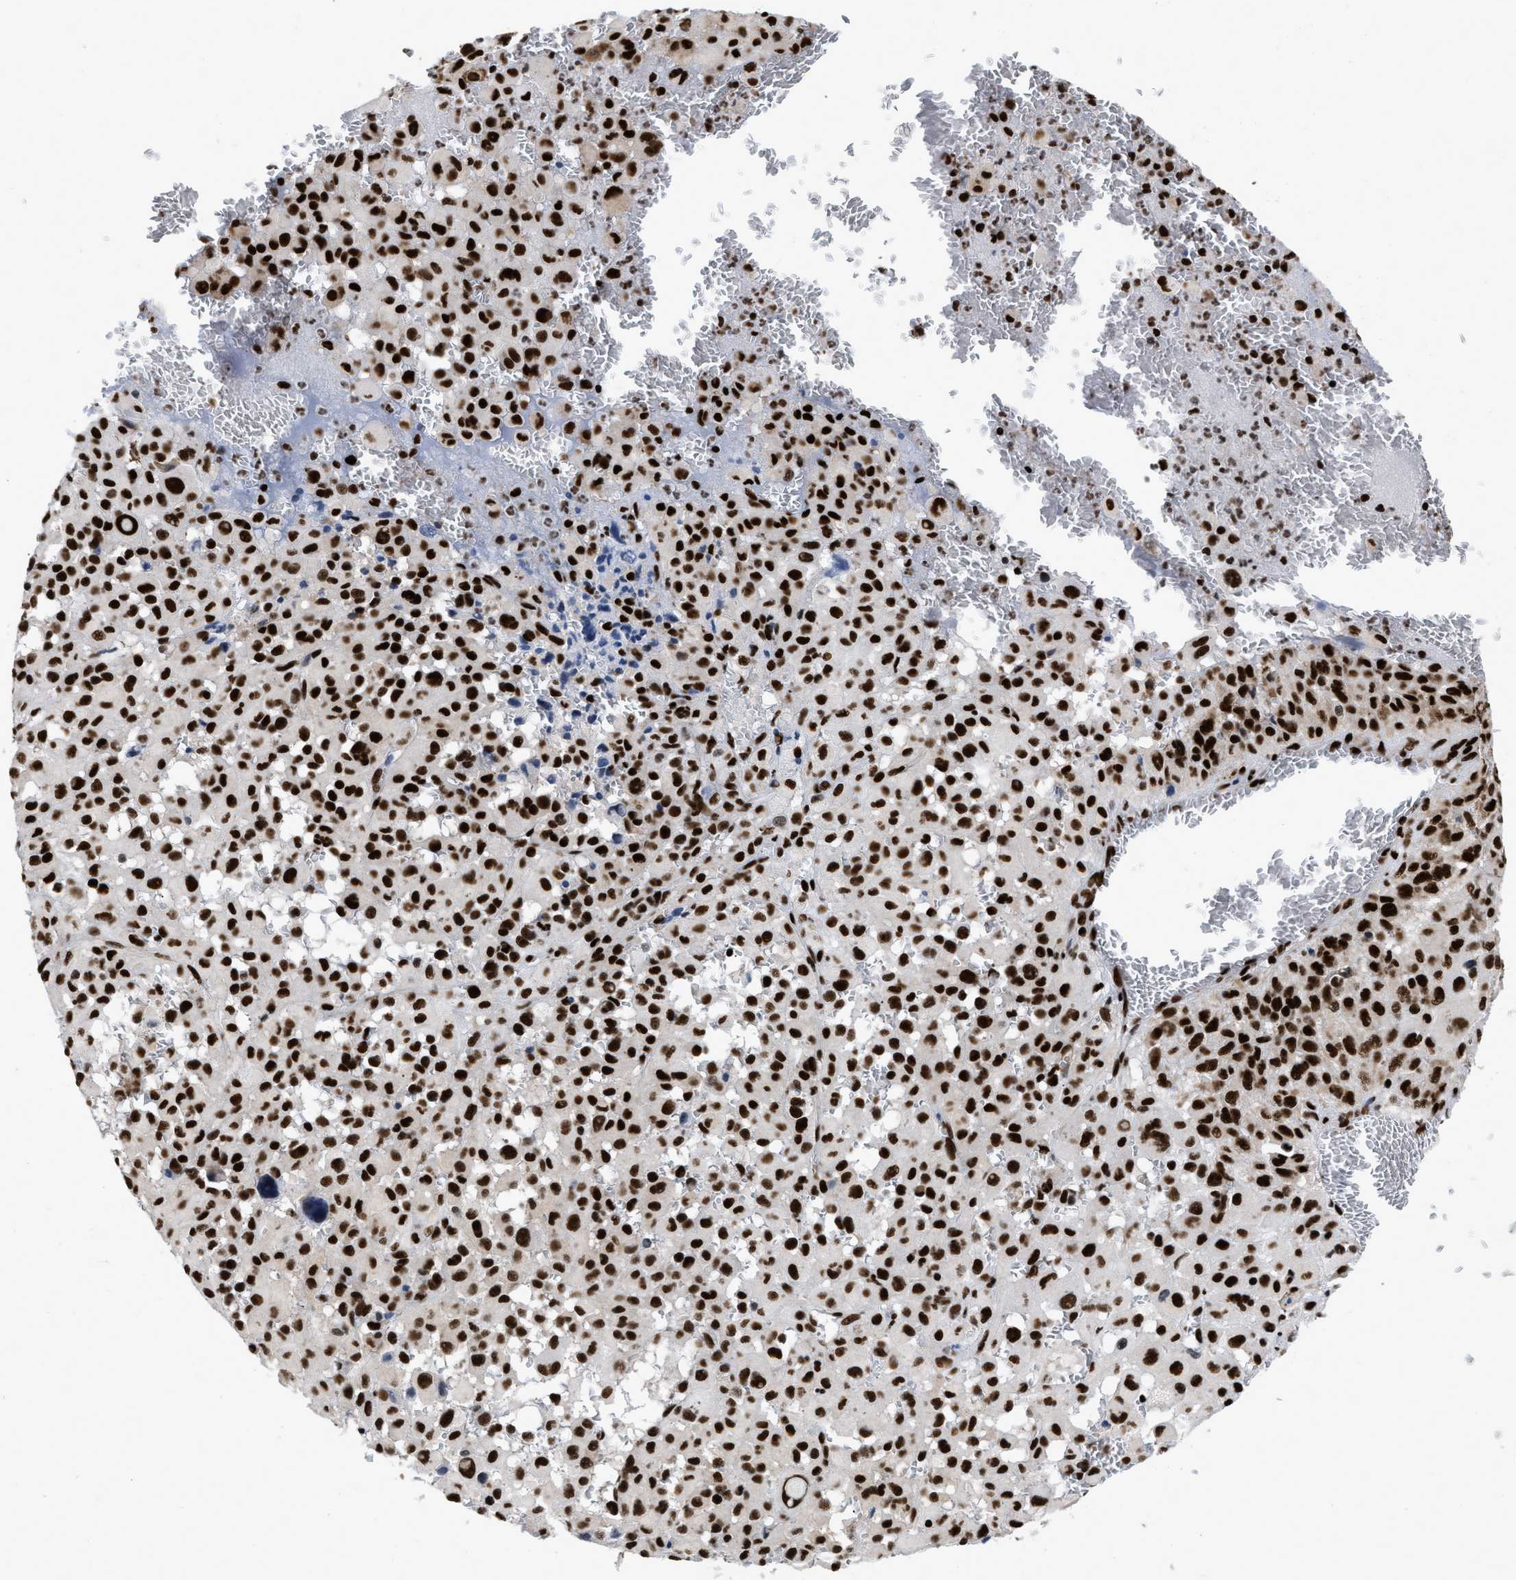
{"staining": {"intensity": "strong", "quantity": ">75%", "location": "nuclear"}, "tissue": "melanoma", "cell_type": "Tumor cells", "image_type": "cancer", "snomed": [{"axis": "morphology", "description": "Malignant melanoma, Metastatic site"}, {"axis": "topography", "description": "Skin"}], "caption": "Malignant melanoma (metastatic site) stained with a brown dye displays strong nuclear positive positivity in about >75% of tumor cells.", "gene": "CREB1", "patient": {"sex": "female", "age": 74}}